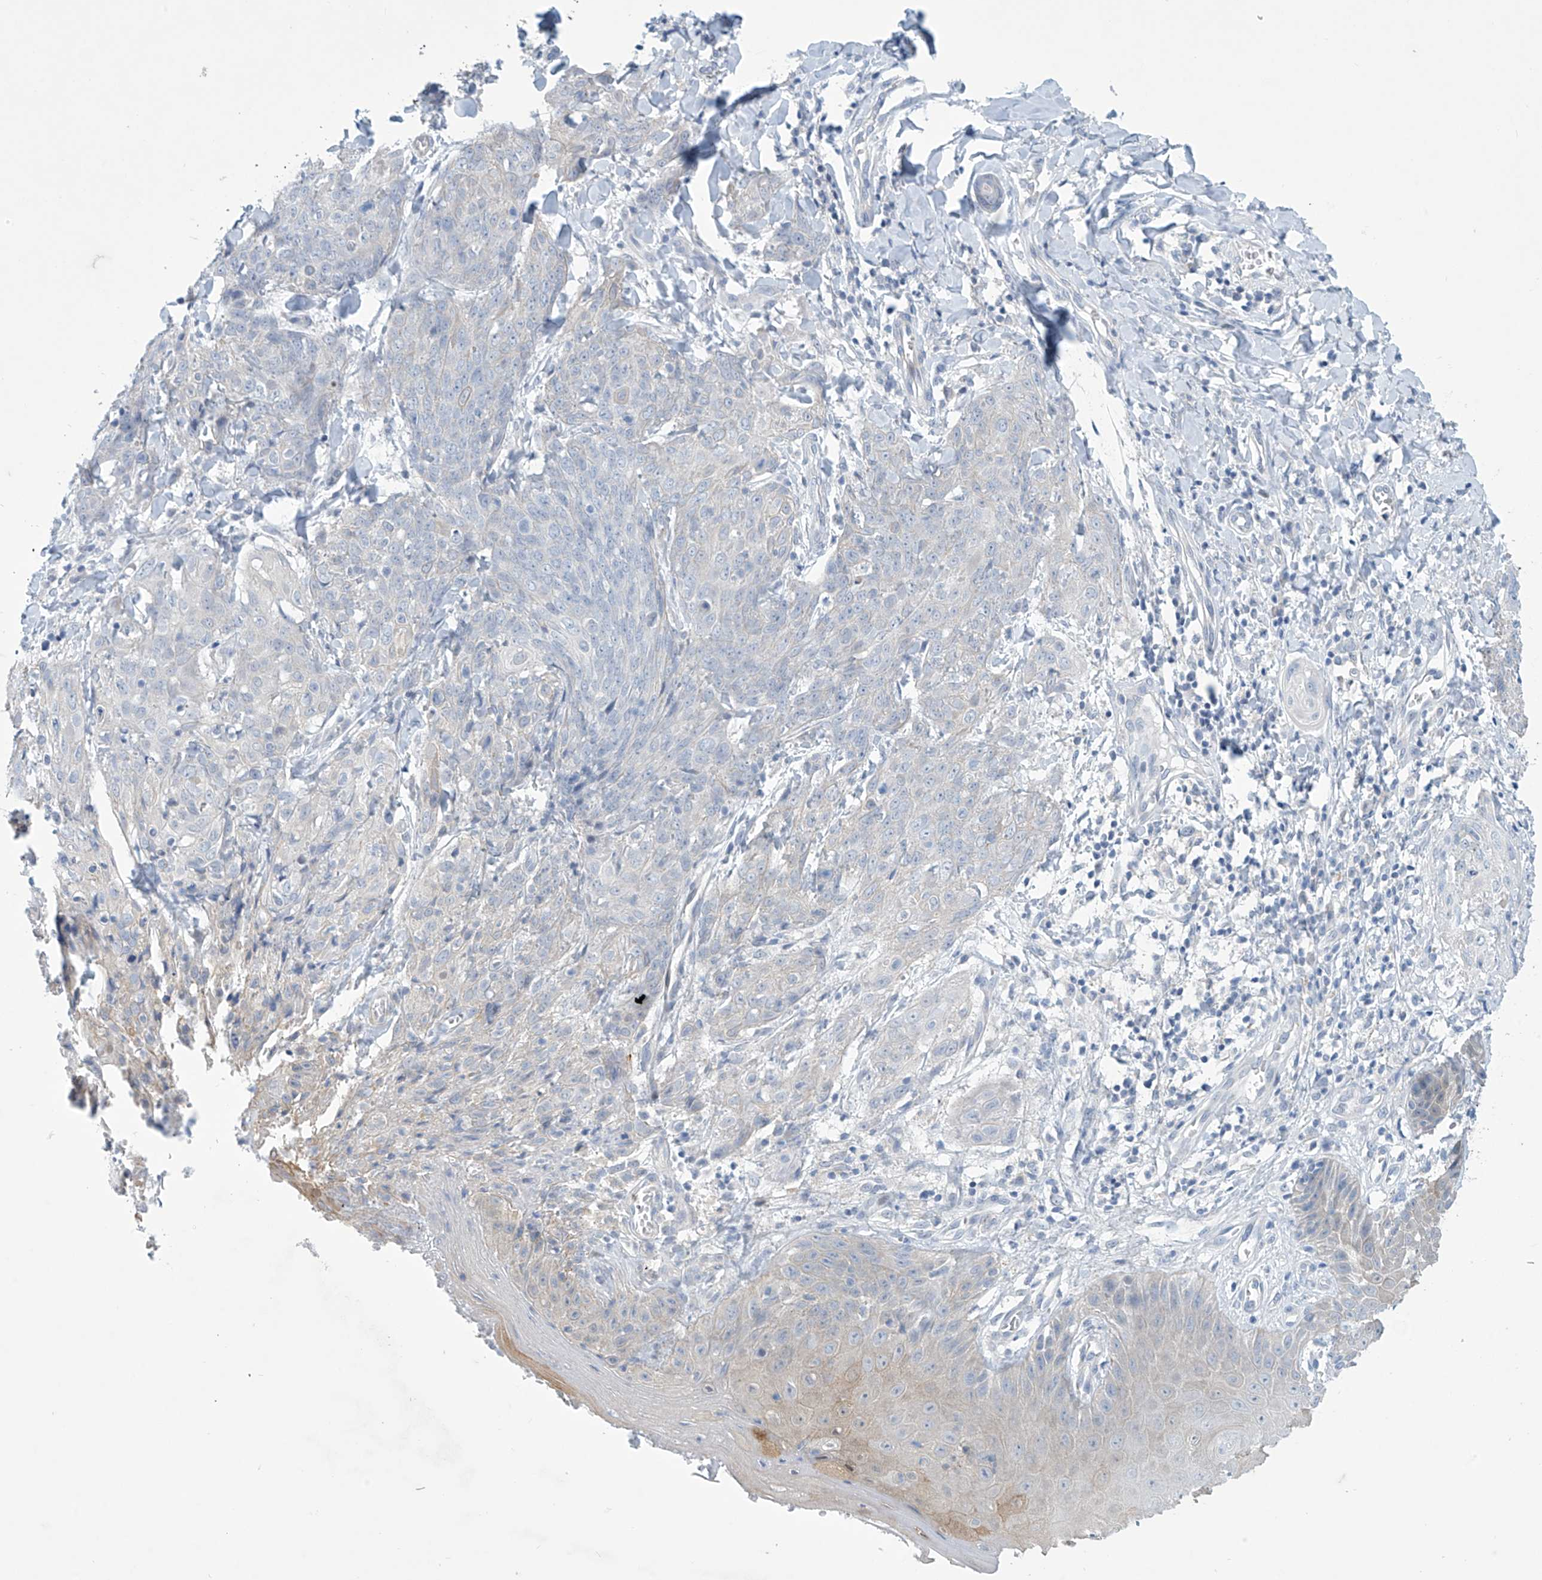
{"staining": {"intensity": "negative", "quantity": "none", "location": "none"}, "tissue": "skin cancer", "cell_type": "Tumor cells", "image_type": "cancer", "snomed": [{"axis": "morphology", "description": "Squamous cell carcinoma, NOS"}, {"axis": "topography", "description": "Skin"}, {"axis": "topography", "description": "Vulva"}], "caption": "Immunohistochemical staining of human skin cancer (squamous cell carcinoma) reveals no significant positivity in tumor cells.", "gene": "SLC35A5", "patient": {"sex": "female", "age": 85}}